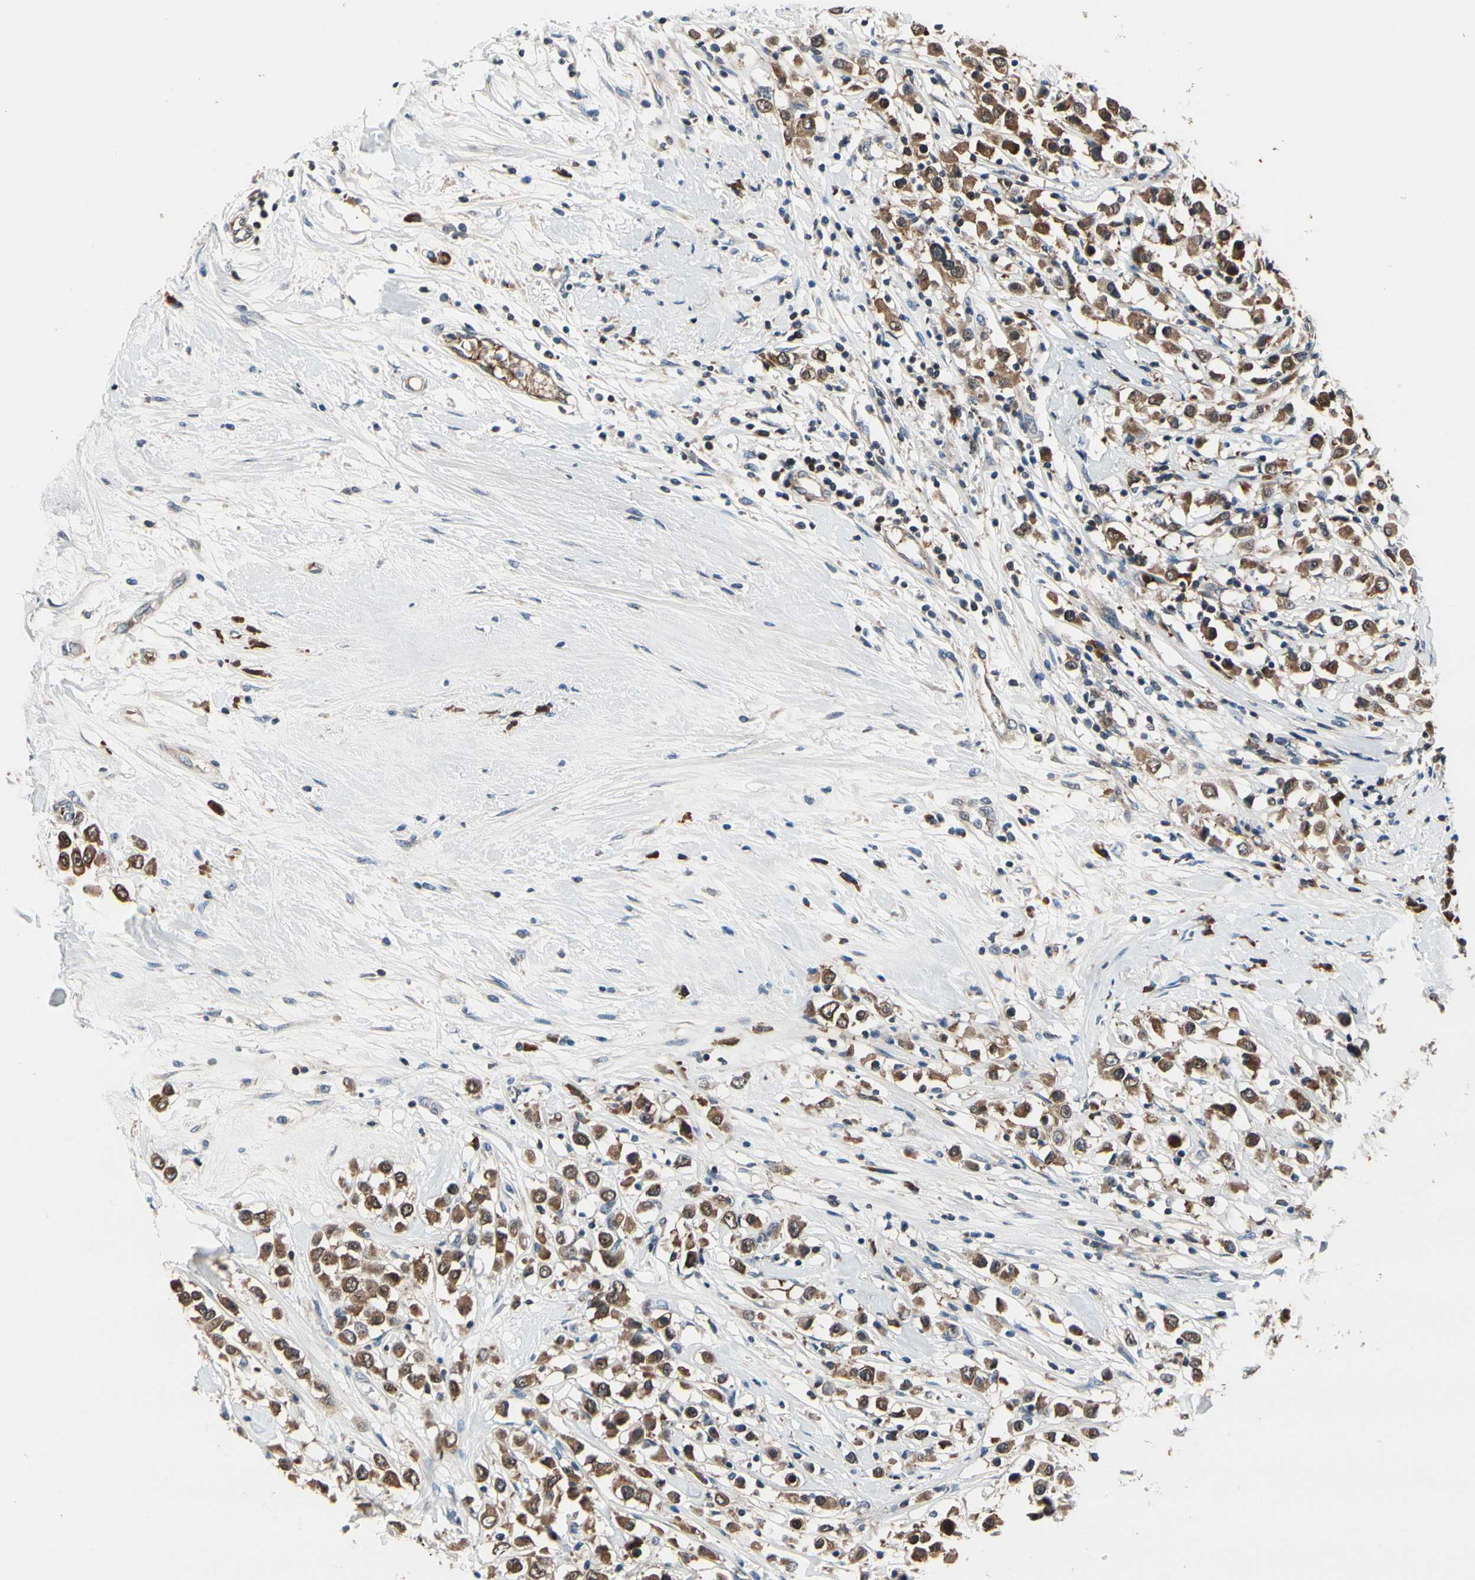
{"staining": {"intensity": "strong", "quantity": ">75%", "location": "cytoplasmic/membranous"}, "tissue": "breast cancer", "cell_type": "Tumor cells", "image_type": "cancer", "snomed": [{"axis": "morphology", "description": "Duct carcinoma"}, {"axis": "topography", "description": "Breast"}], "caption": "Immunohistochemical staining of human breast cancer (intraductal carcinoma) shows high levels of strong cytoplasmic/membranous protein positivity in about >75% of tumor cells.", "gene": "PRDX2", "patient": {"sex": "female", "age": 61}}